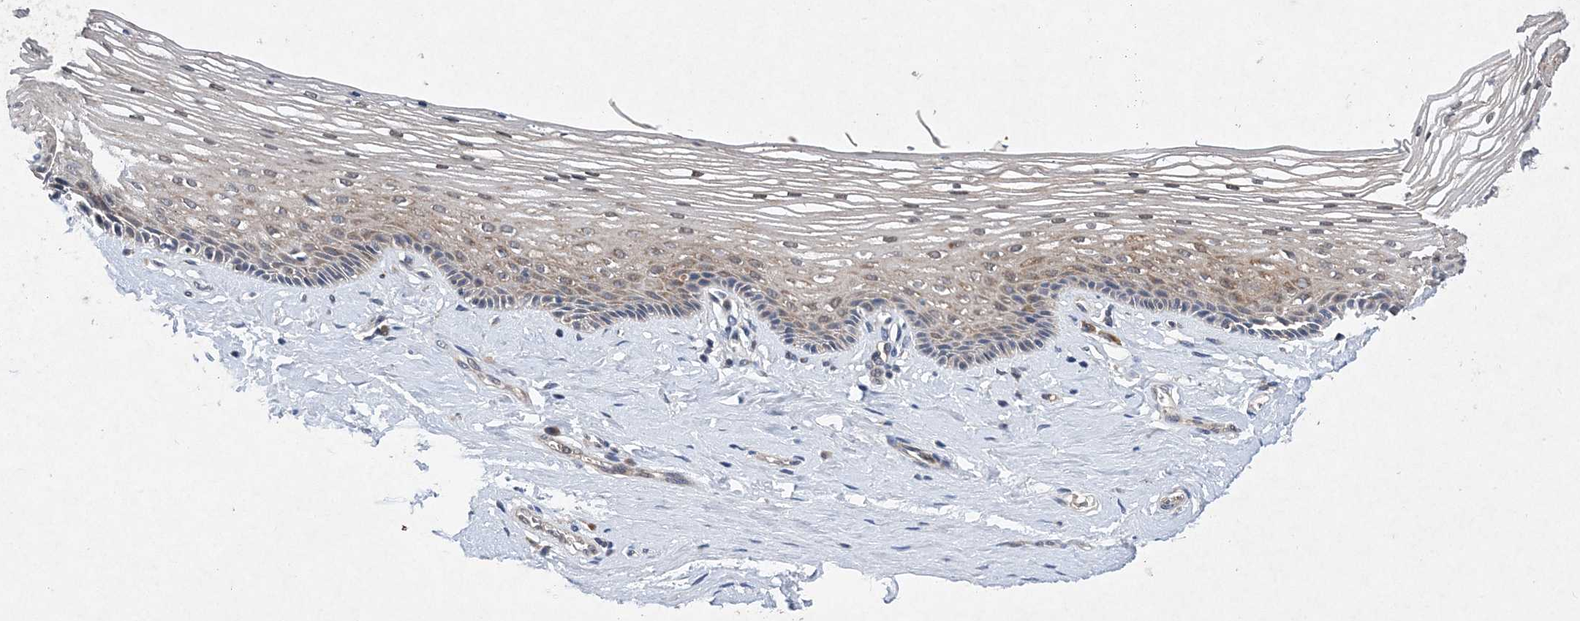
{"staining": {"intensity": "moderate", "quantity": ">75%", "location": "cytoplasmic/membranous"}, "tissue": "vagina", "cell_type": "Squamous epithelial cells", "image_type": "normal", "snomed": [{"axis": "morphology", "description": "Normal tissue, NOS"}, {"axis": "topography", "description": "Vagina"}], "caption": "An immunohistochemistry (IHC) micrograph of unremarkable tissue is shown. Protein staining in brown highlights moderate cytoplasmic/membranous positivity in vagina within squamous epithelial cells.", "gene": "PROSER1", "patient": {"sex": "female", "age": 46}}